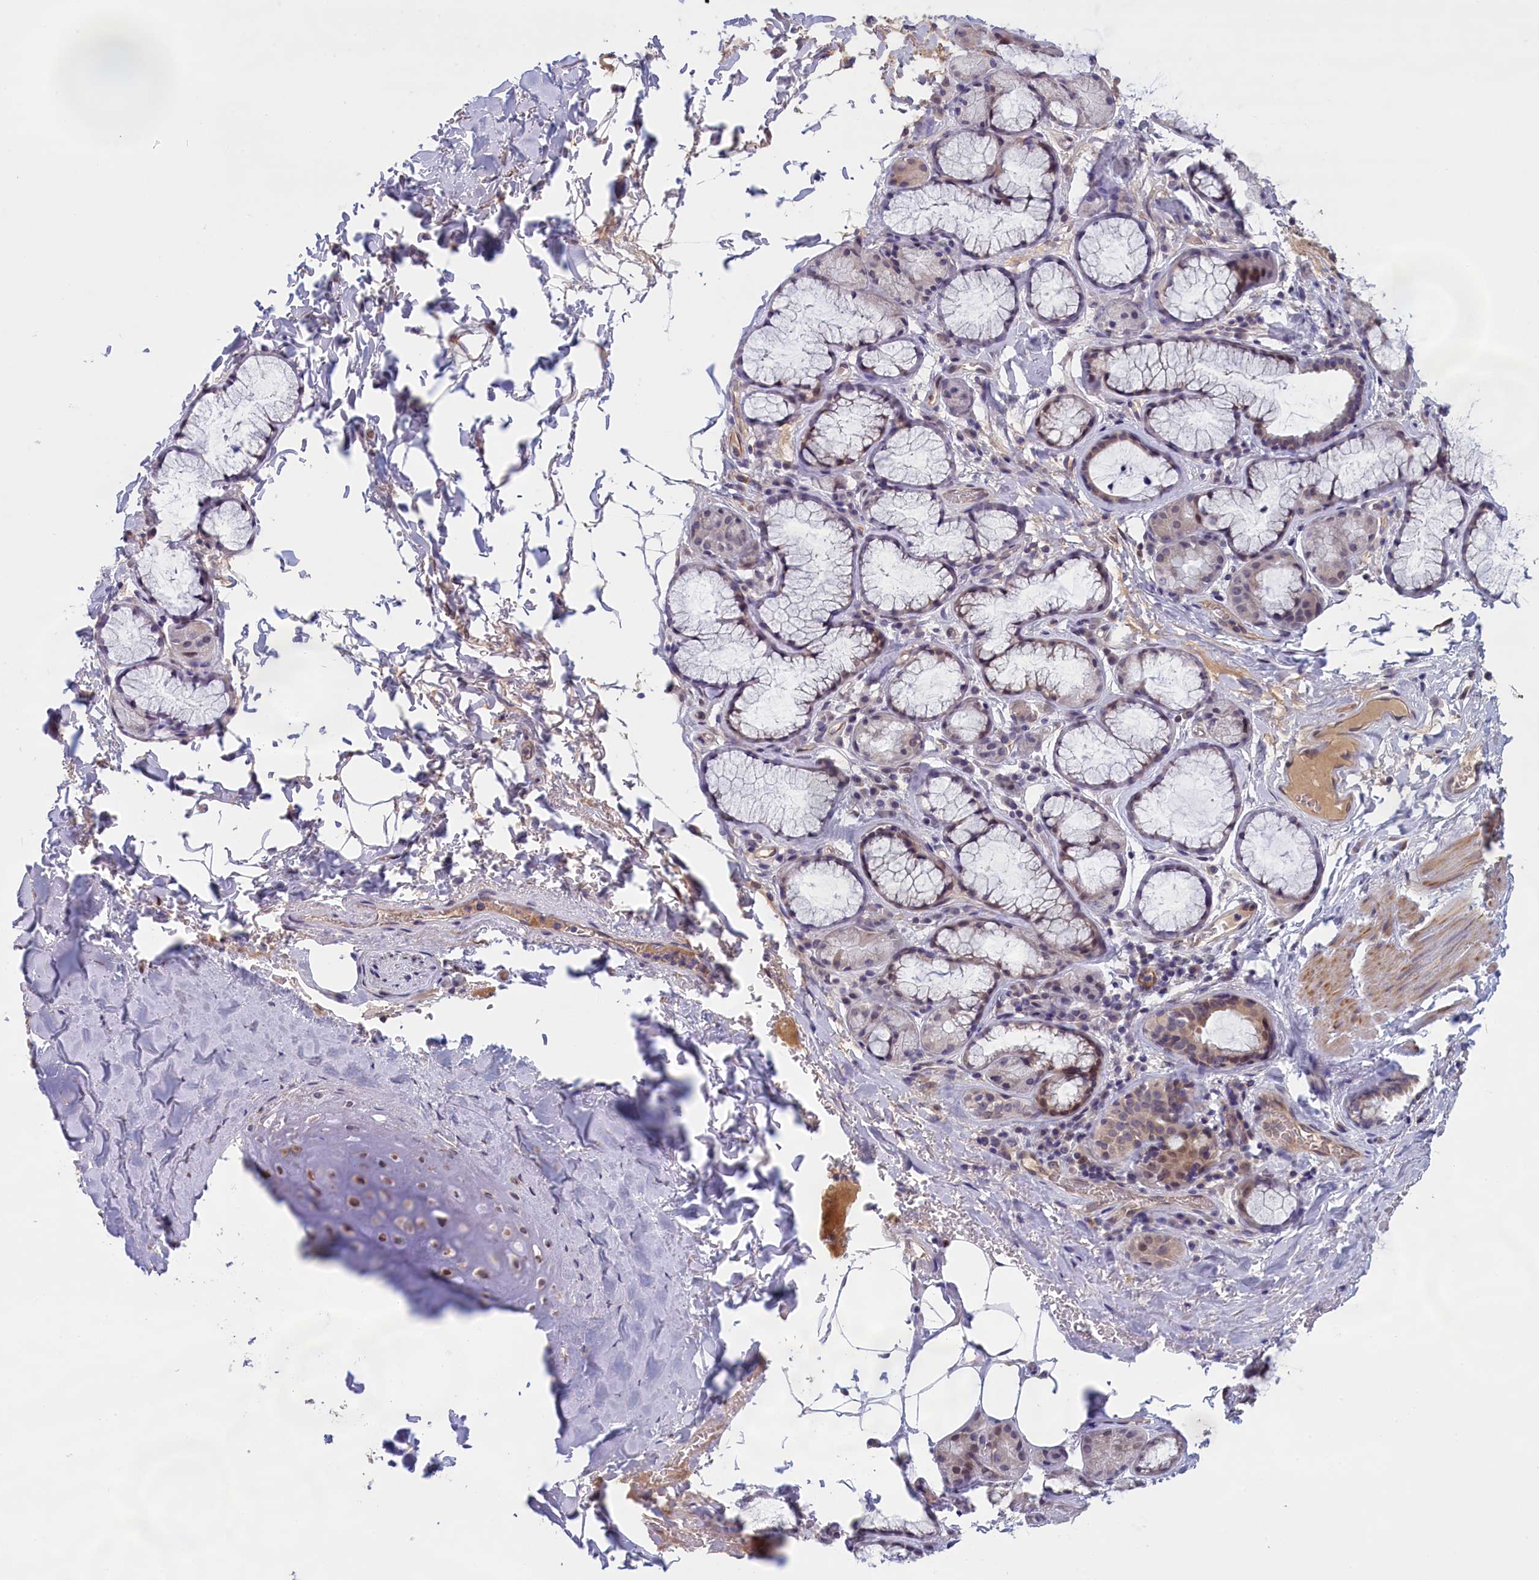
{"staining": {"intensity": "weak", "quantity": "25%-75%", "location": "cytoplasmic/membranous"}, "tissue": "adipose tissue", "cell_type": "Adipocytes", "image_type": "normal", "snomed": [{"axis": "morphology", "description": "Normal tissue, NOS"}, {"axis": "topography", "description": "Cartilage tissue"}], "caption": "High-magnification brightfield microscopy of unremarkable adipose tissue stained with DAB (brown) and counterstained with hematoxylin (blue). adipocytes exhibit weak cytoplasmic/membranous positivity is present in about25%-75% of cells. (brown staining indicates protein expression, while blue staining denotes nuclei).", "gene": "IGFALS", "patient": {"sex": "female", "age": 63}}